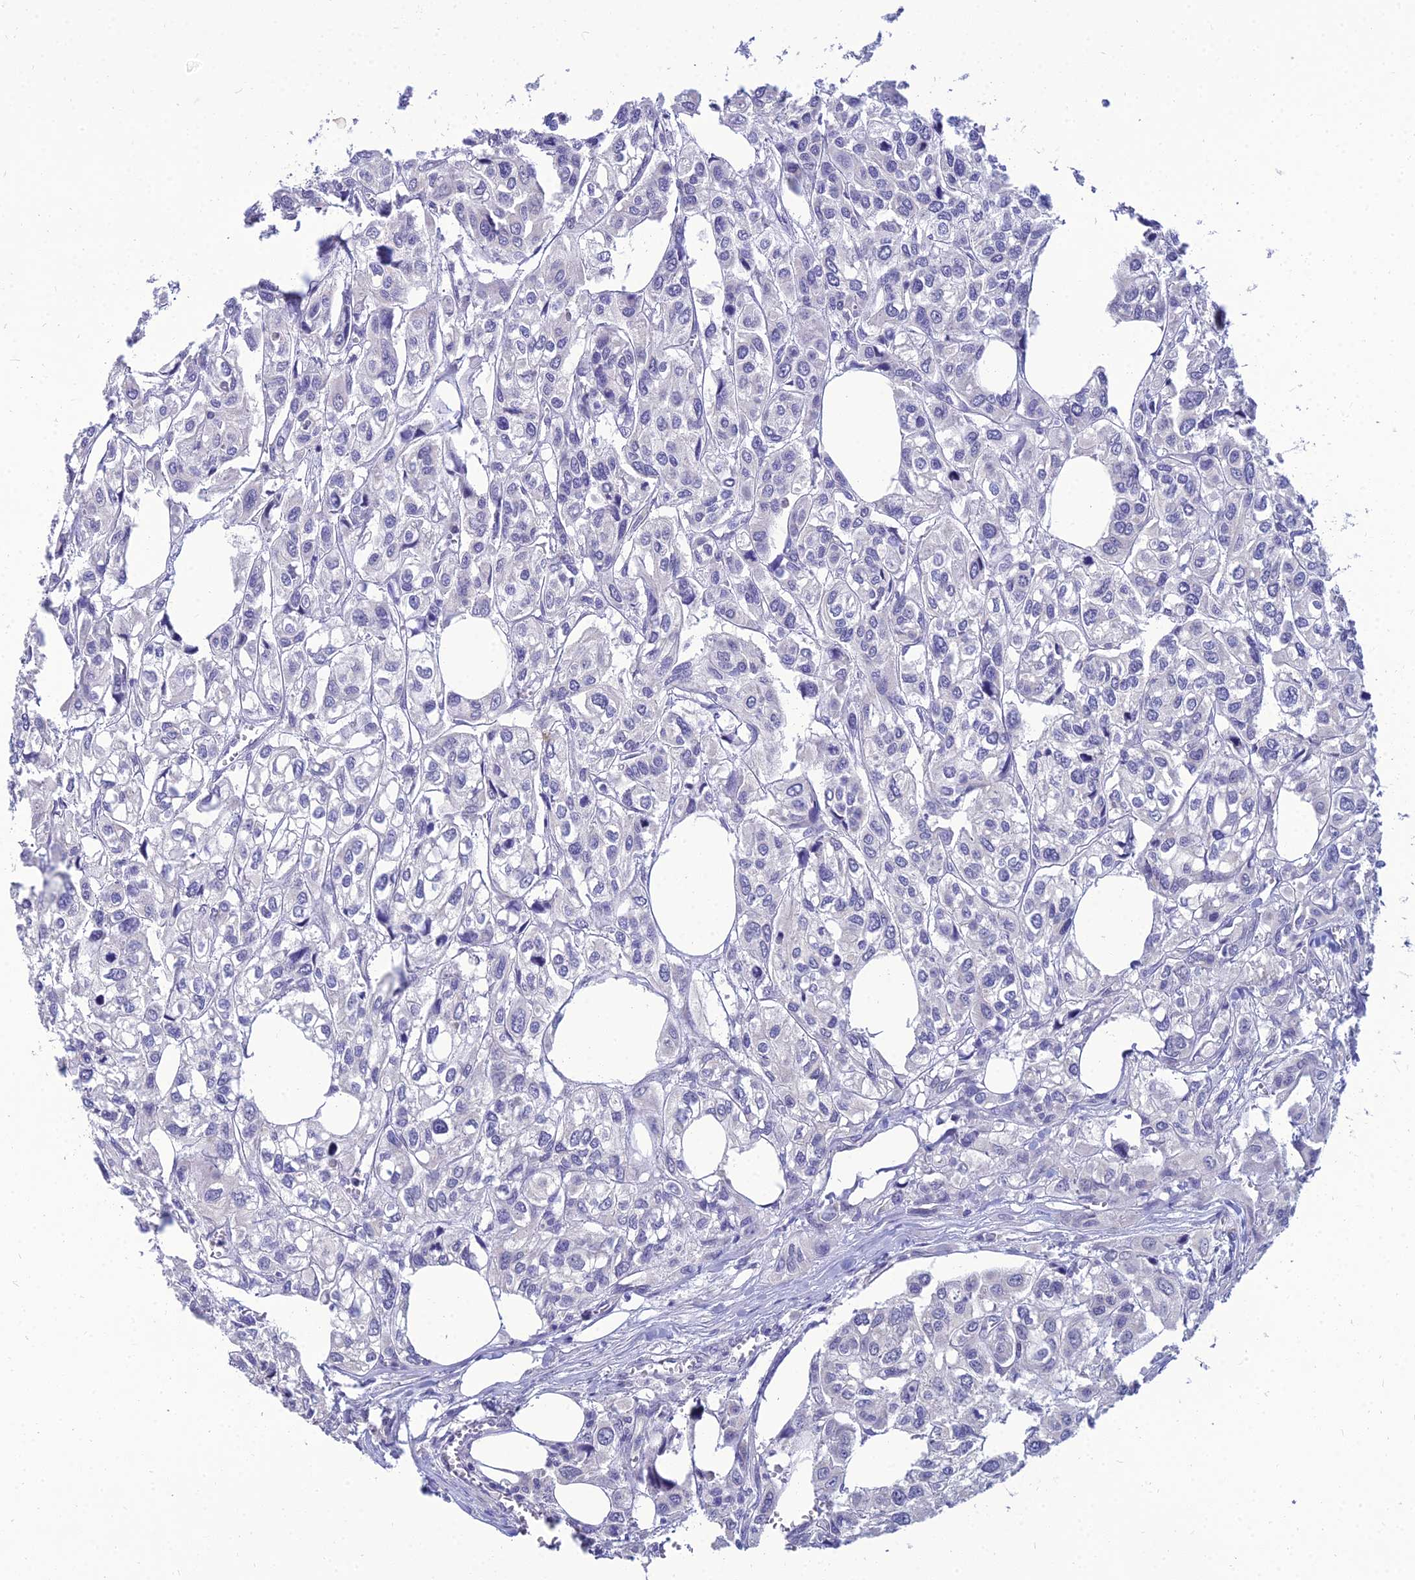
{"staining": {"intensity": "negative", "quantity": "none", "location": "none"}, "tissue": "urothelial cancer", "cell_type": "Tumor cells", "image_type": "cancer", "snomed": [{"axis": "morphology", "description": "Urothelial carcinoma, High grade"}, {"axis": "topography", "description": "Urinary bladder"}], "caption": "Tumor cells show no significant protein staining in urothelial cancer.", "gene": "NPY", "patient": {"sex": "male", "age": 67}}